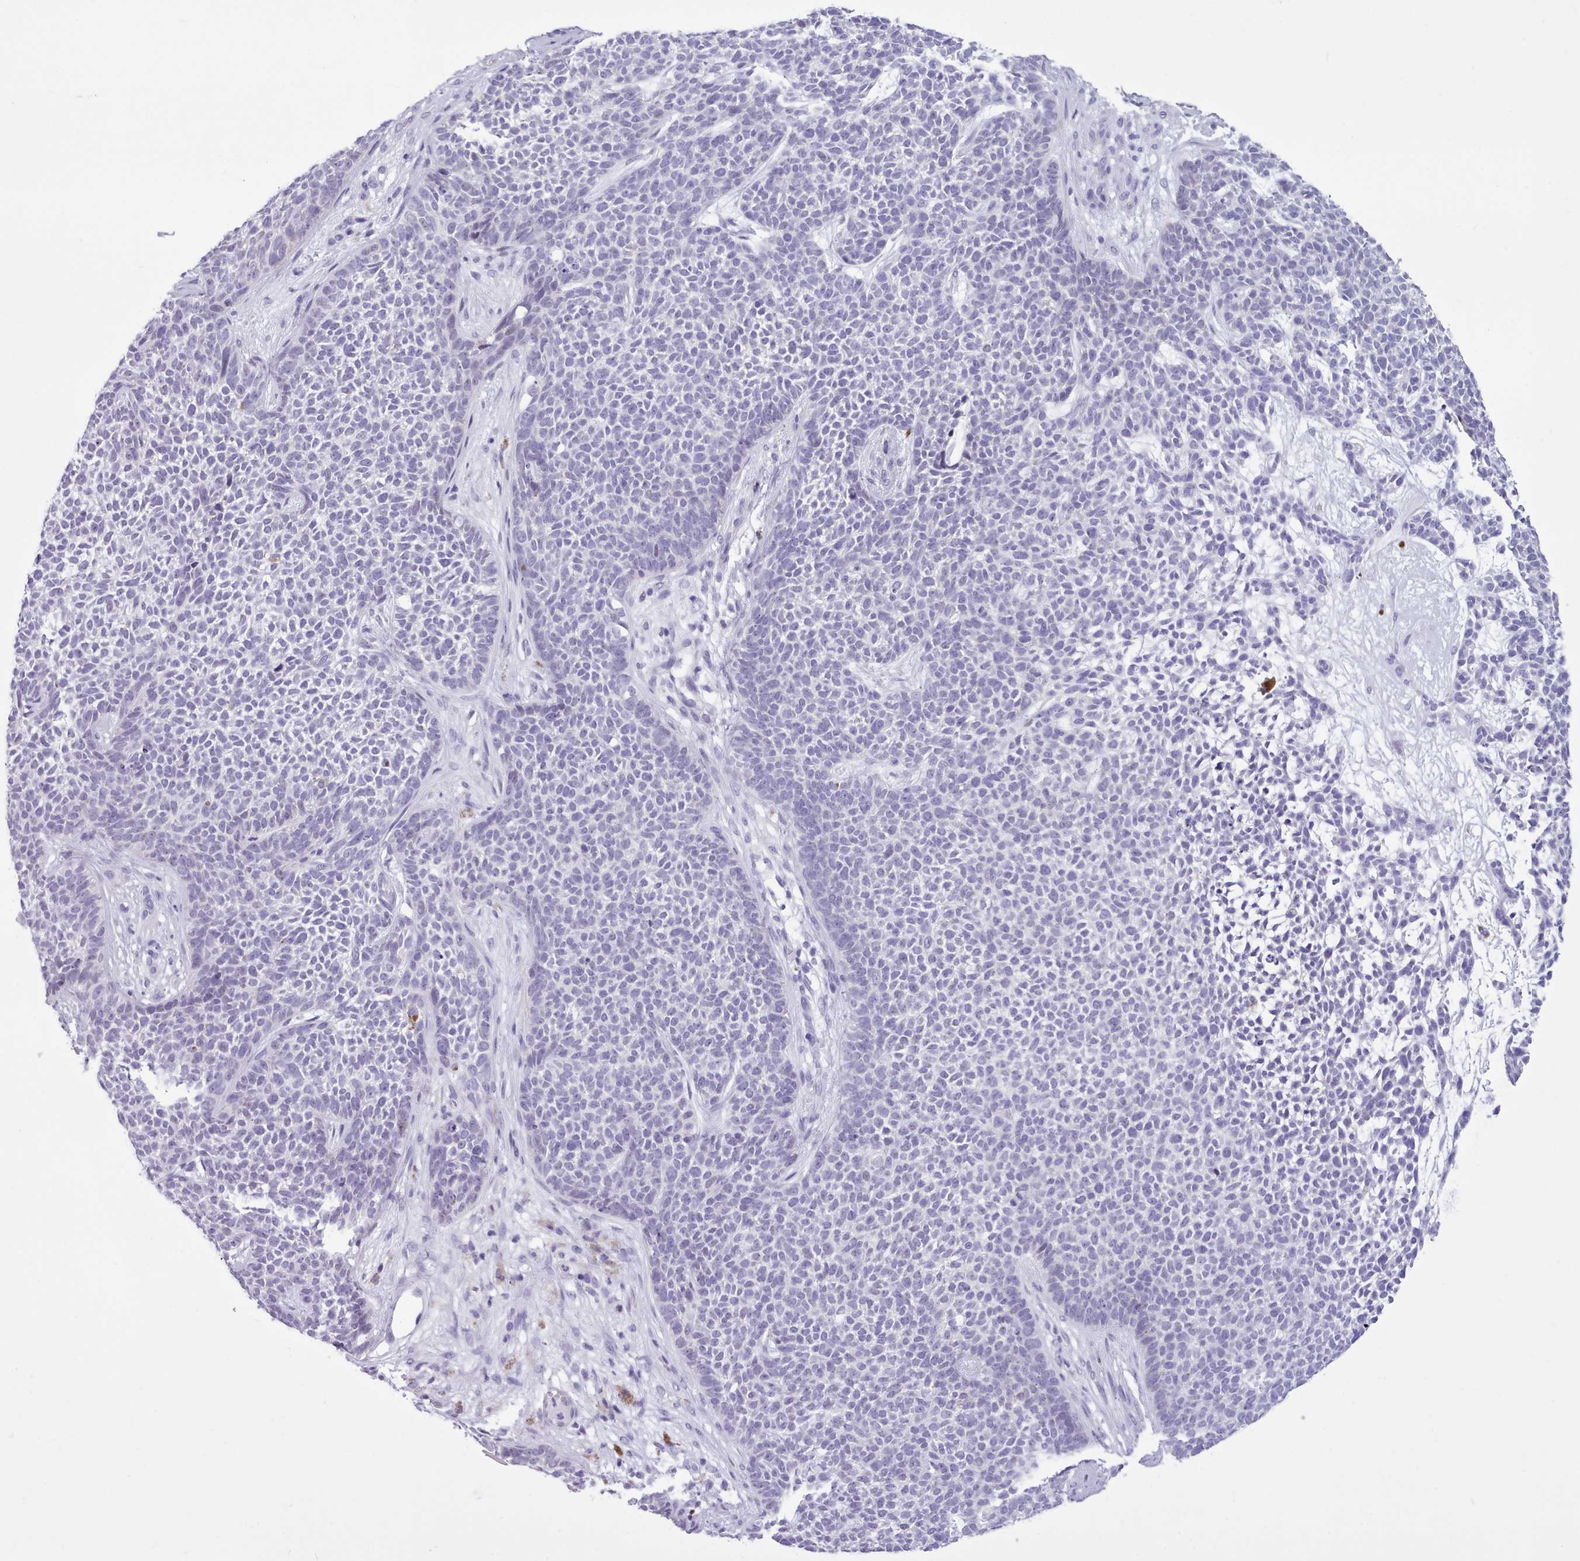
{"staining": {"intensity": "negative", "quantity": "none", "location": "none"}, "tissue": "skin cancer", "cell_type": "Tumor cells", "image_type": "cancer", "snomed": [{"axis": "morphology", "description": "Basal cell carcinoma"}, {"axis": "topography", "description": "Skin"}], "caption": "Skin cancer (basal cell carcinoma) was stained to show a protein in brown. There is no significant expression in tumor cells.", "gene": "FBXO48", "patient": {"sex": "female", "age": 84}}